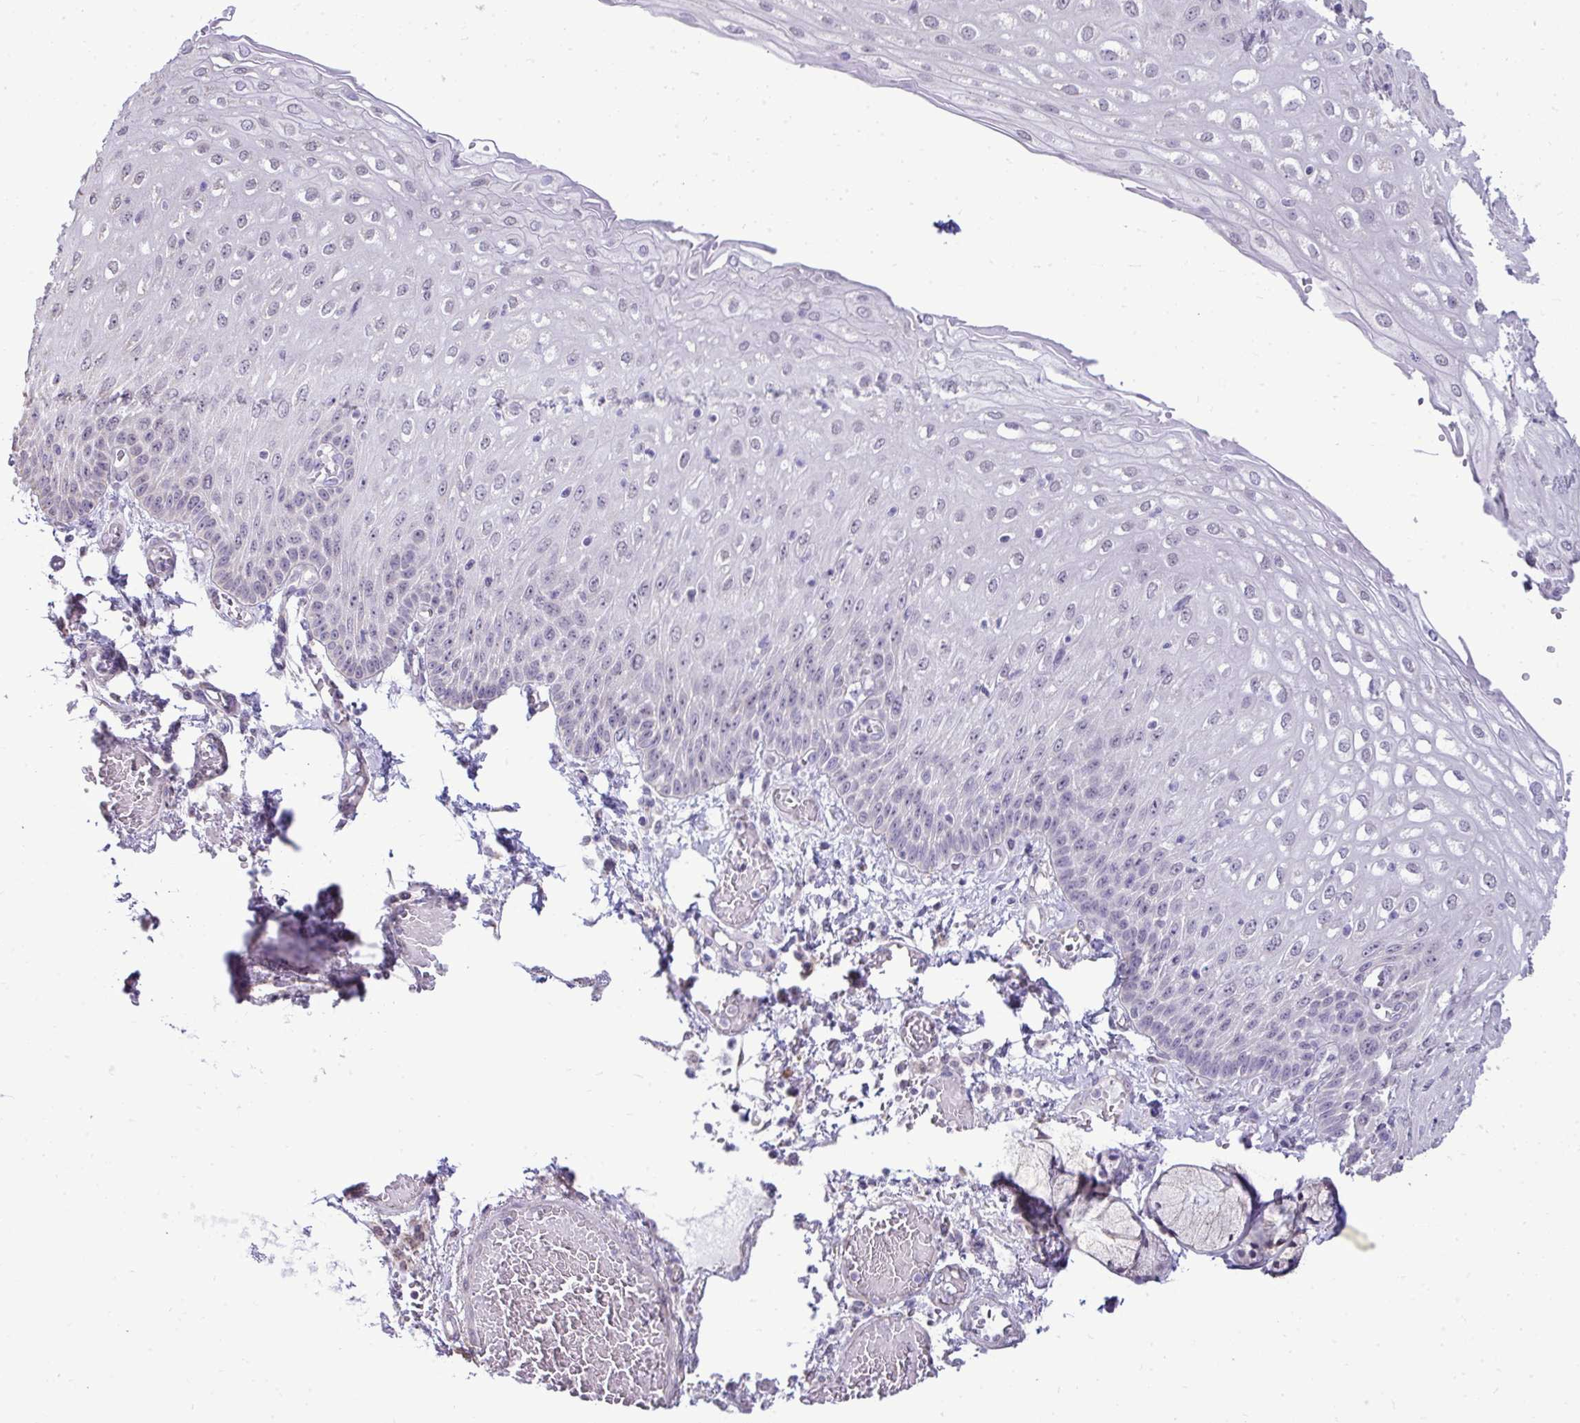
{"staining": {"intensity": "negative", "quantity": "none", "location": "none"}, "tissue": "esophagus", "cell_type": "Squamous epithelial cells", "image_type": "normal", "snomed": [{"axis": "morphology", "description": "Normal tissue, NOS"}, {"axis": "morphology", "description": "Adenocarcinoma, NOS"}, {"axis": "topography", "description": "Esophagus"}], "caption": "Human esophagus stained for a protein using immunohistochemistry demonstrates no staining in squamous epithelial cells.", "gene": "NPPA", "patient": {"sex": "male", "age": 81}}